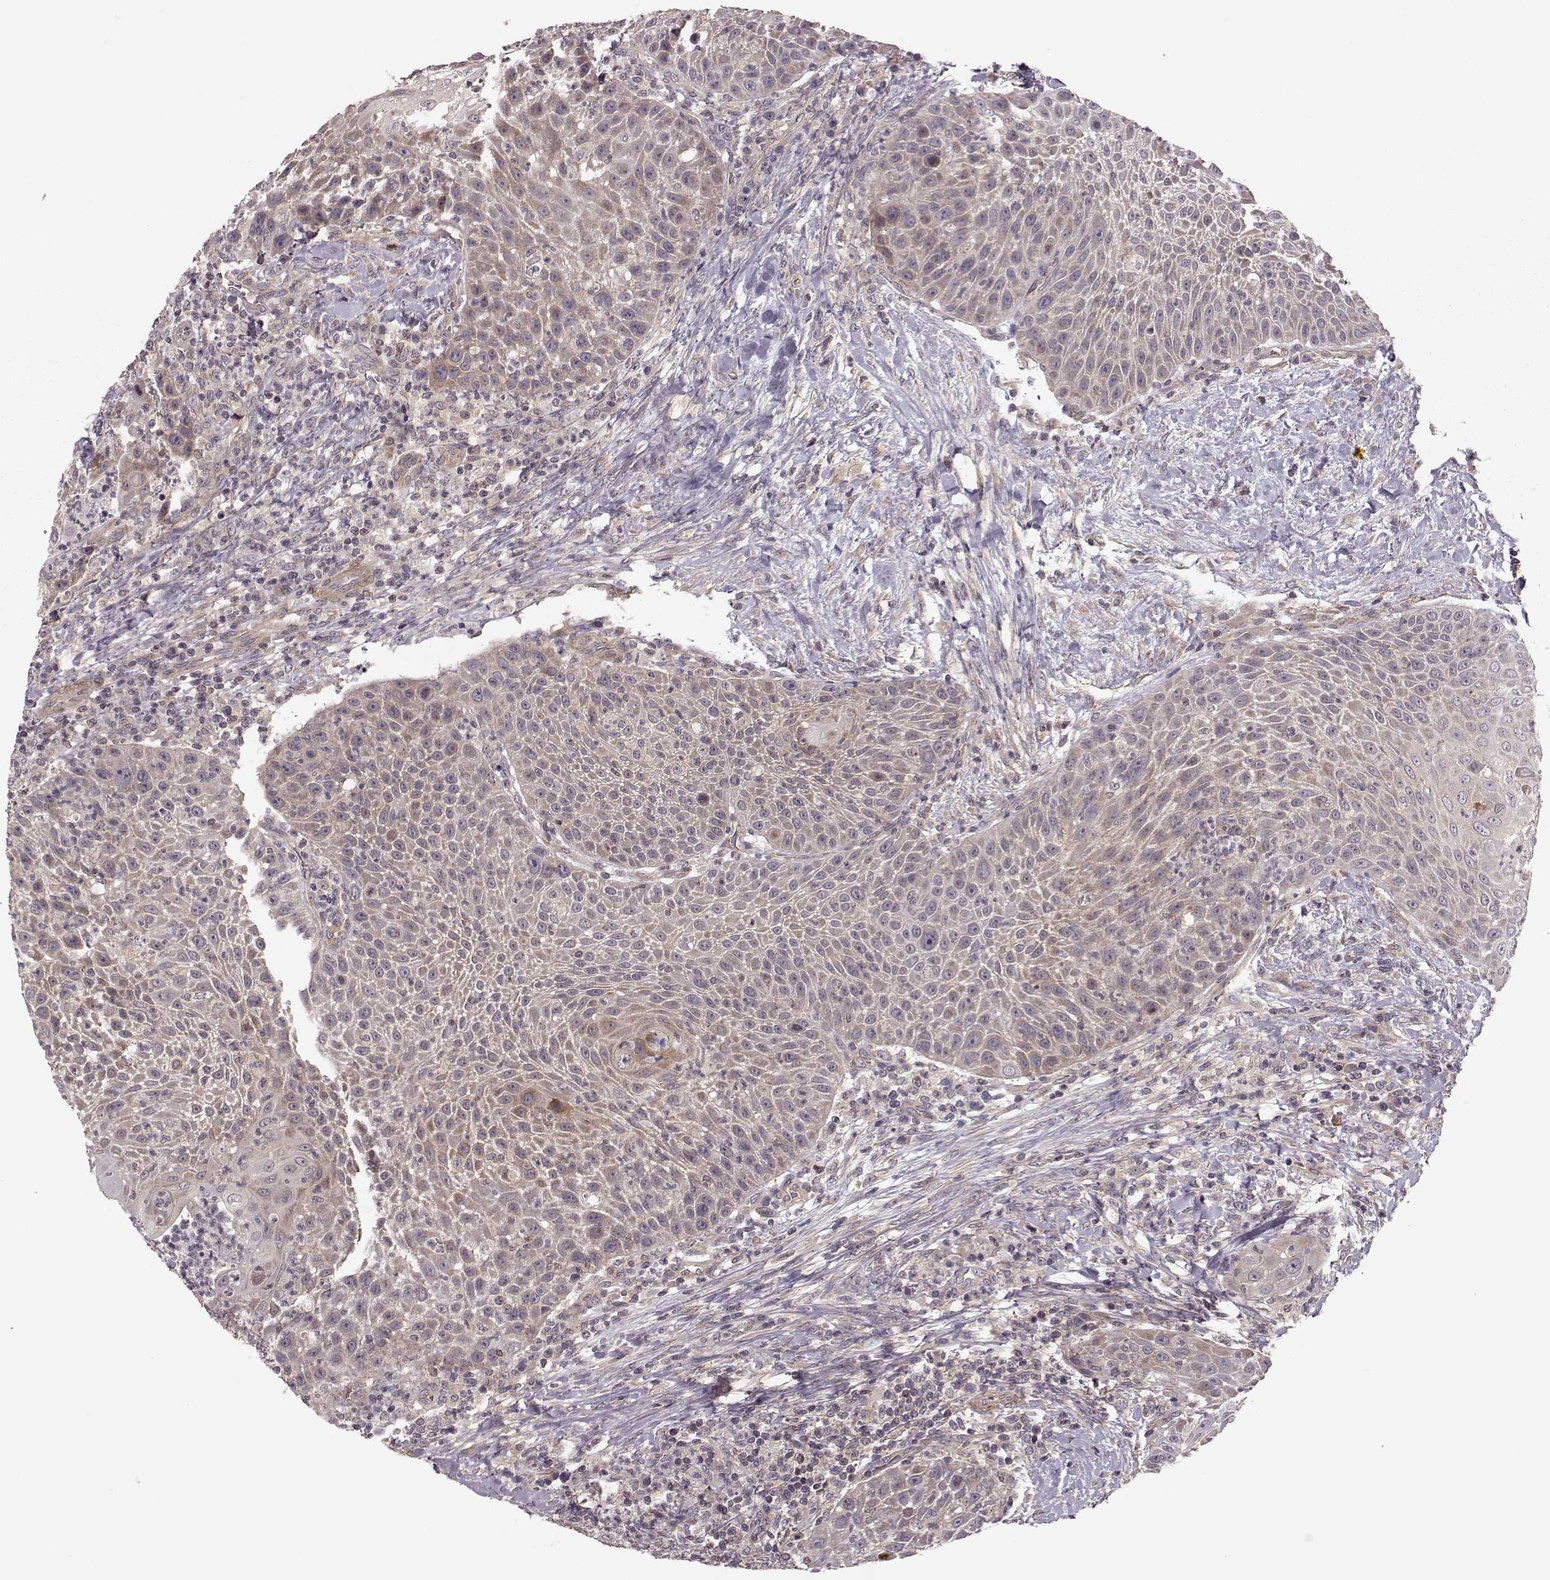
{"staining": {"intensity": "moderate", "quantity": "<25%", "location": "cytoplasmic/membranous"}, "tissue": "head and neck cancer", "cell_type": "Tumor cells", "image_type": "cancer", "snomed": [{"axis": "morphology", "description": "Squamous cell carcinoma, NOS"}, {"axis": "topography", "description": "Head-Neck"}], "caption": "Head and neck squamous cell carcinoma stained for a protein reveals moderate cytoplasmic/membranous positivity in tumor cells.", "gene": "SLAIN2", "patient": {"sex": "male", "age": 69}}